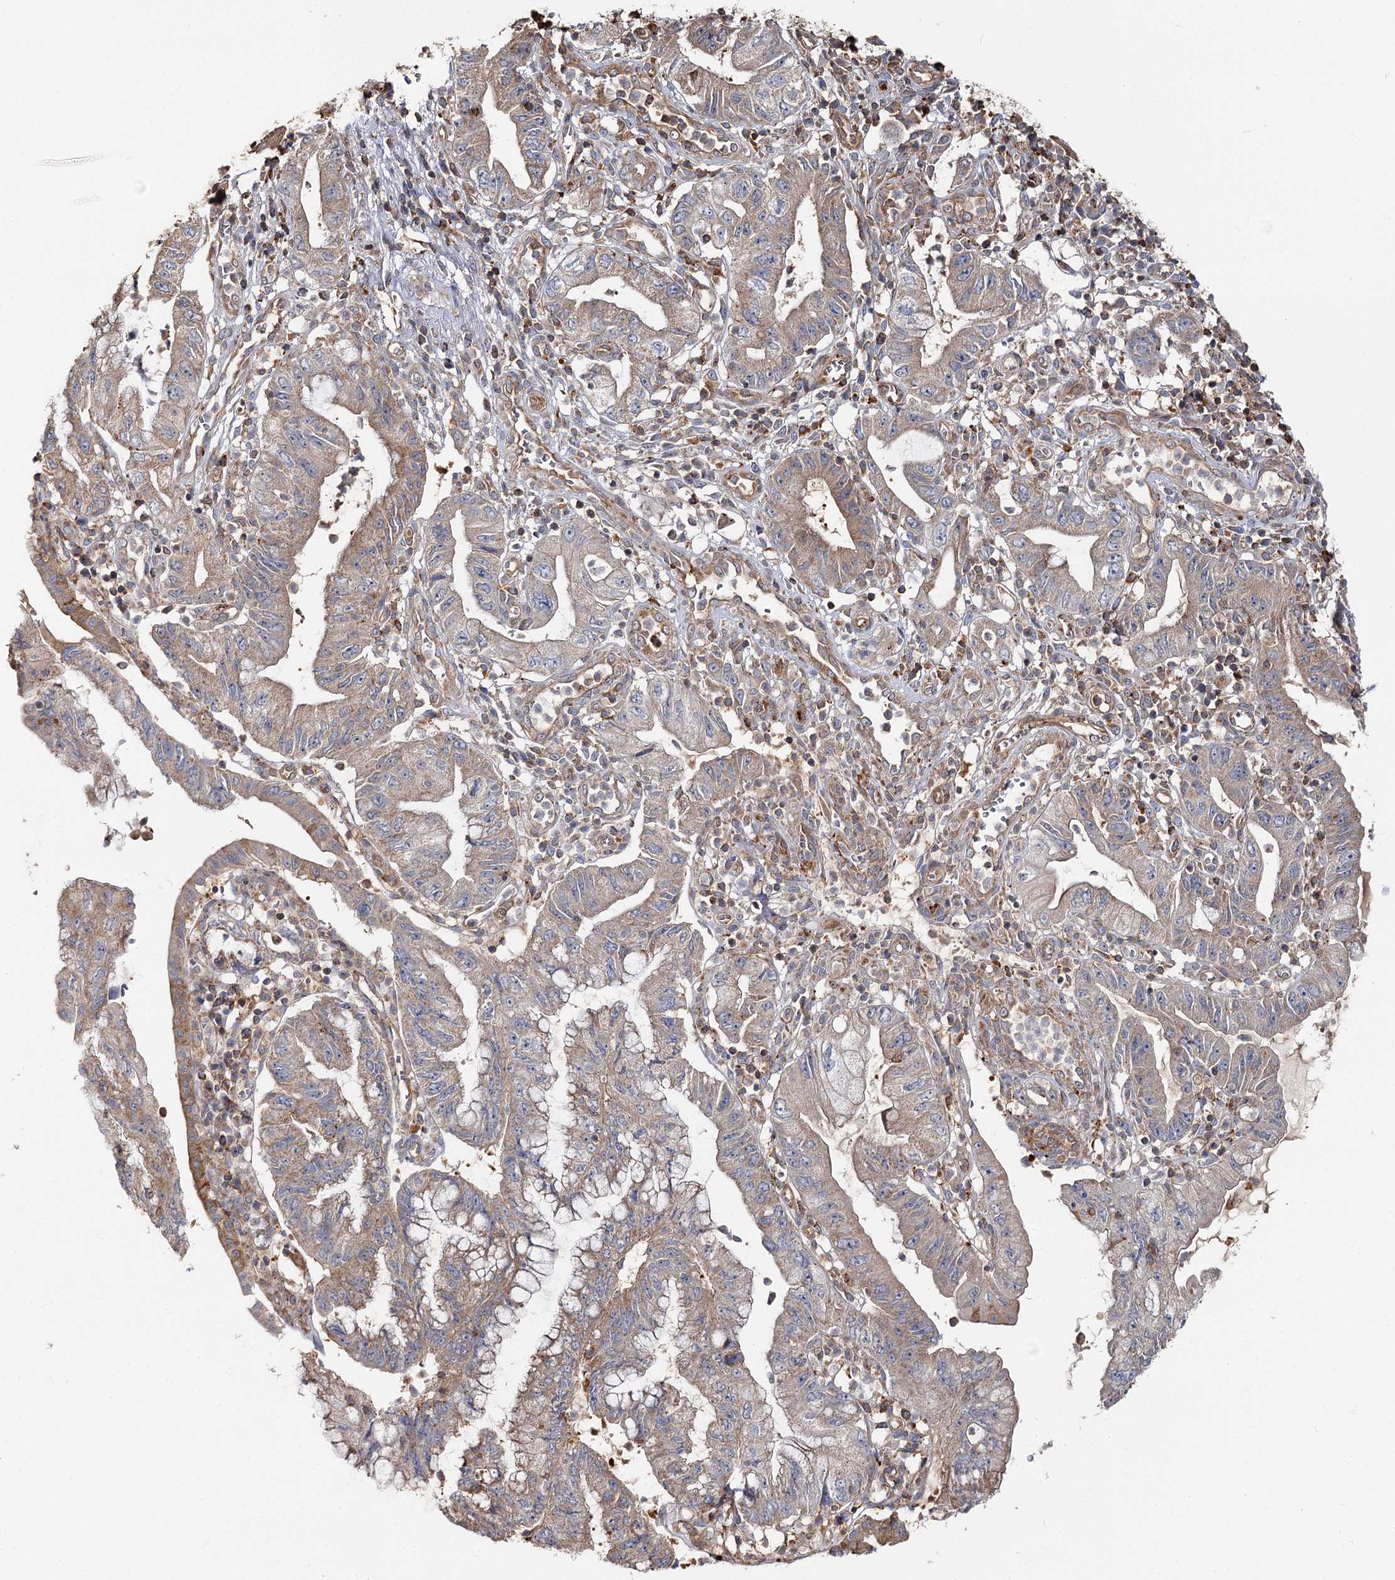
{"staining": {"intensity": "moderate", "quantity": "<25%", "location": "cytoplasmic/membranous"}, "tissue": "pancreatic cancer", "cell_type": "Tumor cells", "image_type": "cancer", "snomed": [{"axis": "morphology", "description": "Adenocarcinoma, NOS"}, {"axis": "topography", "description": "Pancreas"}], "caption": "IHC of pancreatic cancer (adenocarcinoma) exhibits low levels of moderate cytoplasmic/membranous positivity in about <25% of tumor cells.", "gene": "SEC24B", "patient": {"sex": "female", "age": 73}}